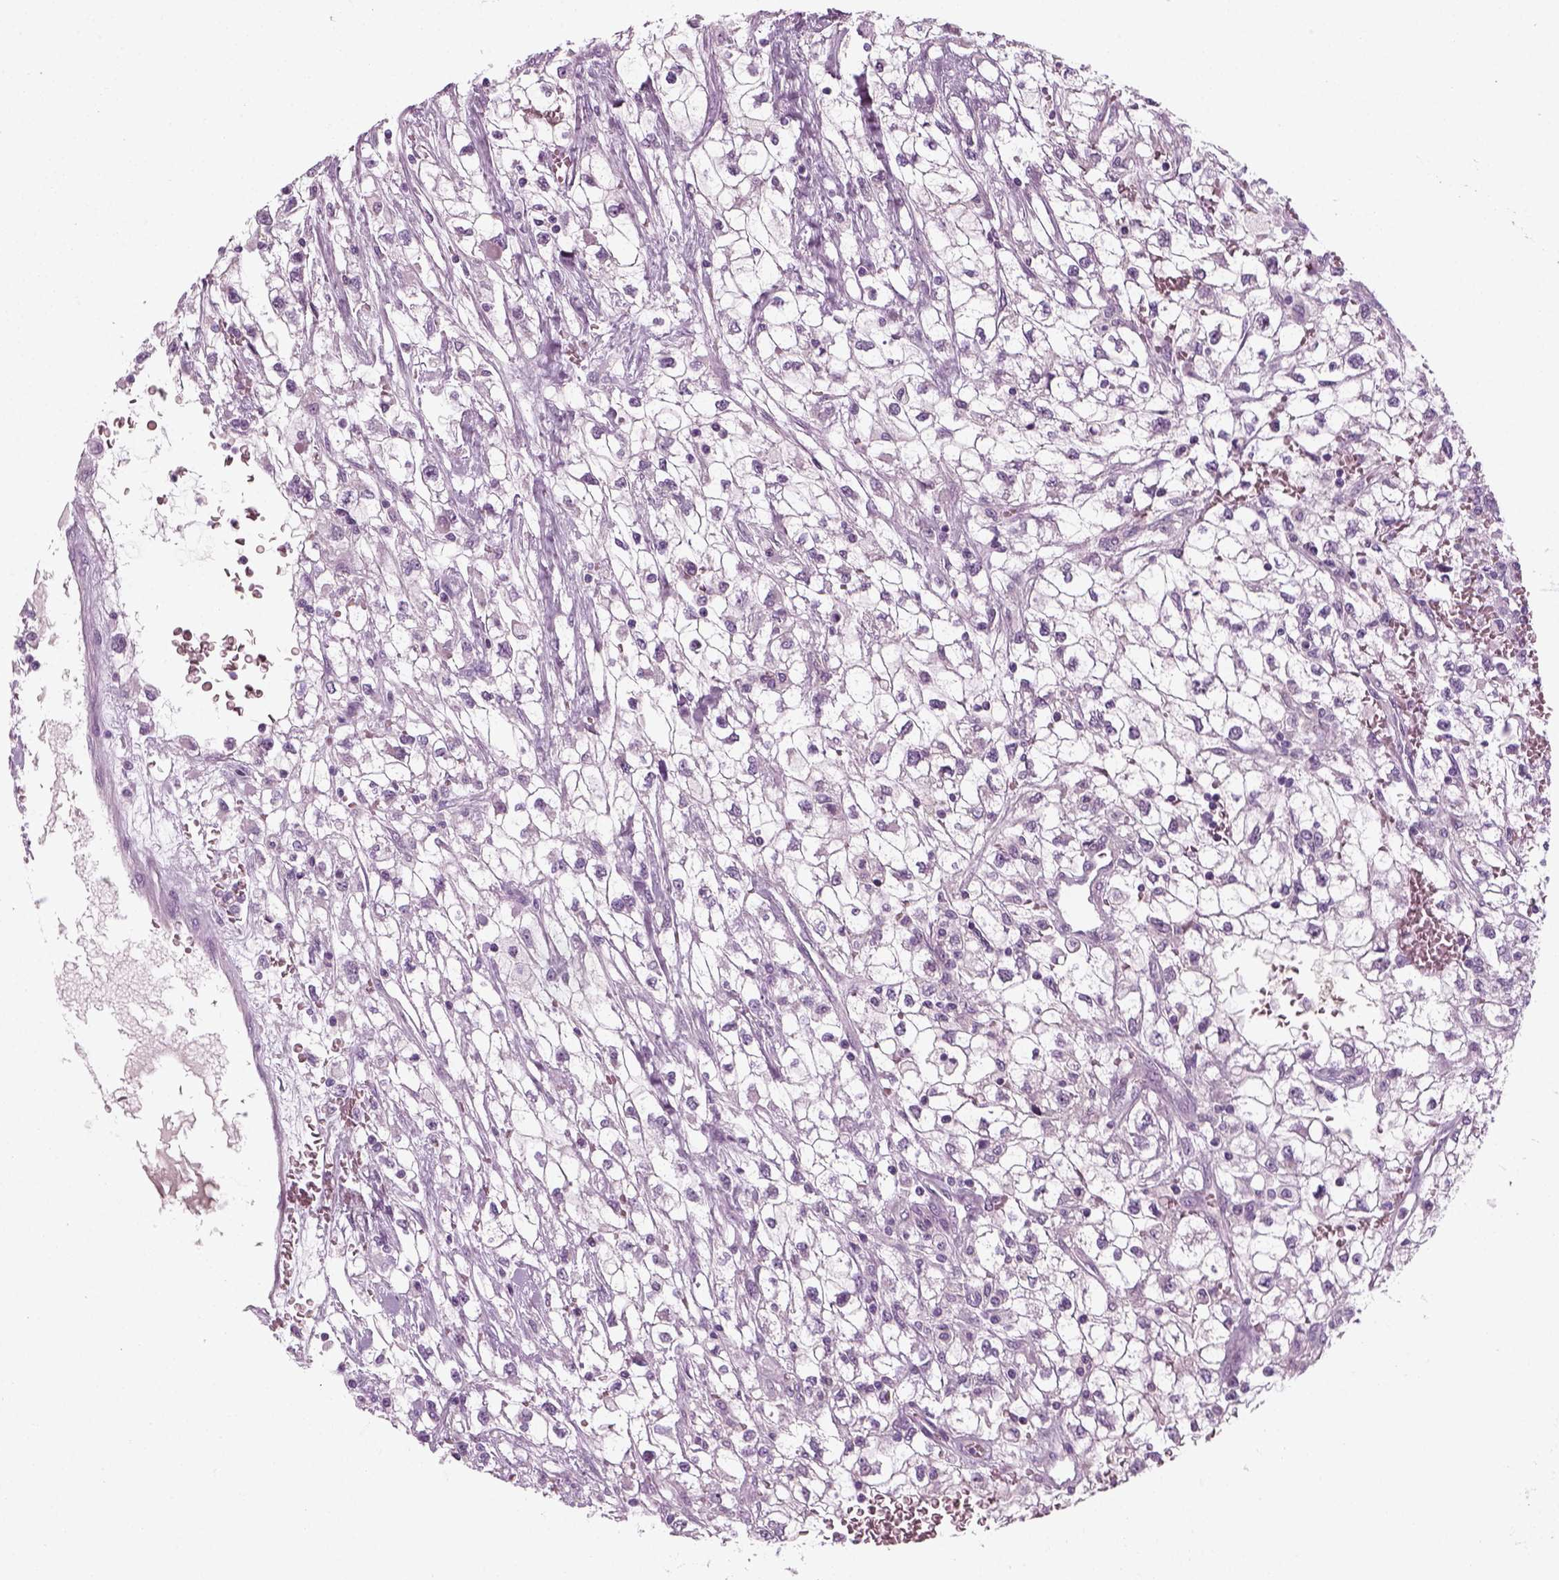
{"staining": {"intensity": "negative", "quantity": "none", "location": "none"}, "tissue": "renal cancer", "cell_type": "Tumor cells", "image_type": "cancer", "snomed": [{"axis": "morphology", "description": "Adenocarcinoma, NOS"}, {"axis": "topography", "description": "Kidney"}], "caption": "Immunohistochemical staining of human adenocarcinoma (renal) exhibits no significant staining in tumor cells. Nuclei are stained in blue.", "gene": "KRT75", "patient": {"sex": "male", "age": 59}}